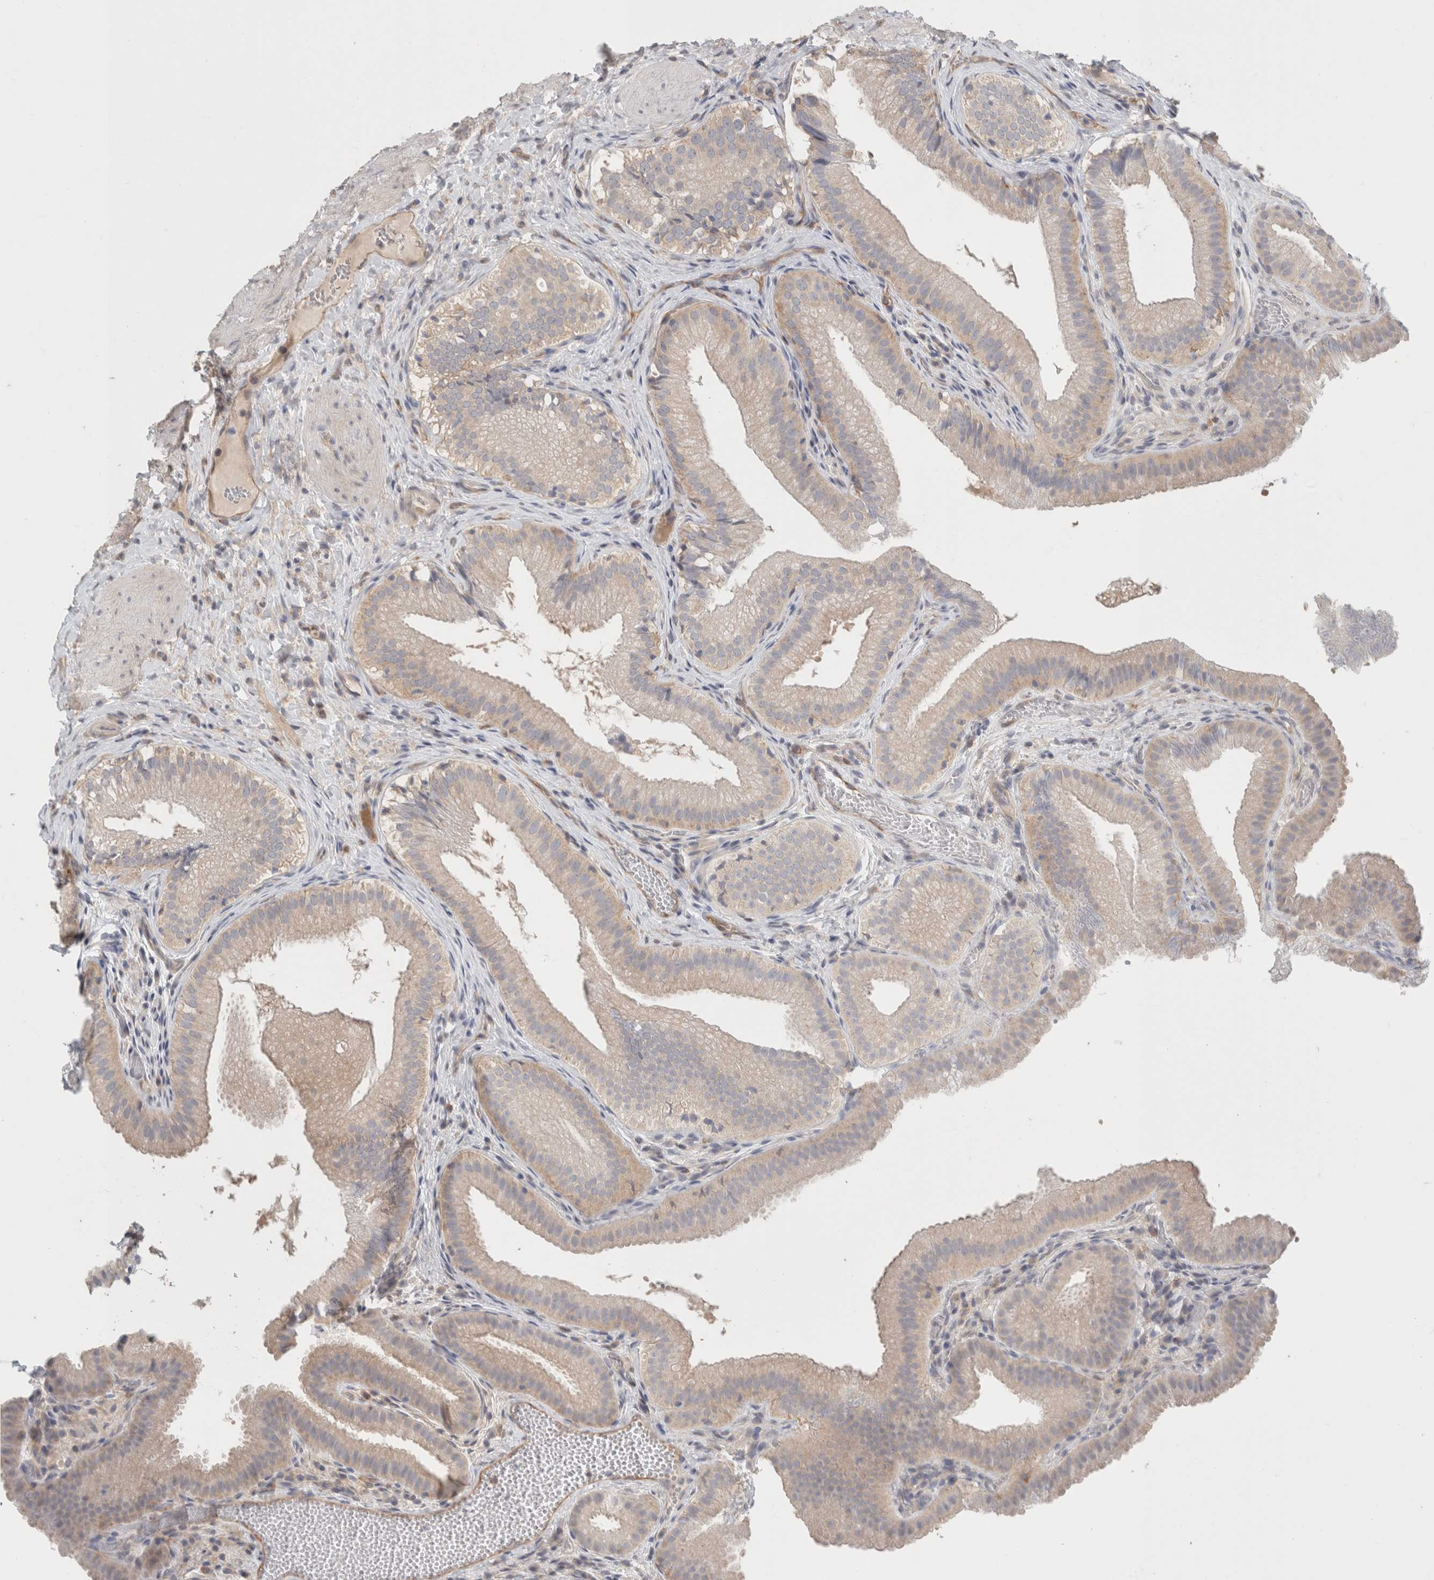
{"staining": {"intensity": "weak", "quantity": "25%-75%", "location": "cytoplasmic/membranous"}, "tissue": "gallbladder", "cell_type": "Glandular cells", "image_type": "normal", "snomed": [{"axis": "morphology", "description": "Normal tissue, NOS"}, {"axis": "topography", "description": "Gallbladder"}], "caption": "Immunohistochemical staining of benign gallbladder displays weak cytoplasmic/membranous protein expression in about 25%-75% of glandular cells.", "gene": "RASAL2", "patient": {"sex": "female", "age": 30}}